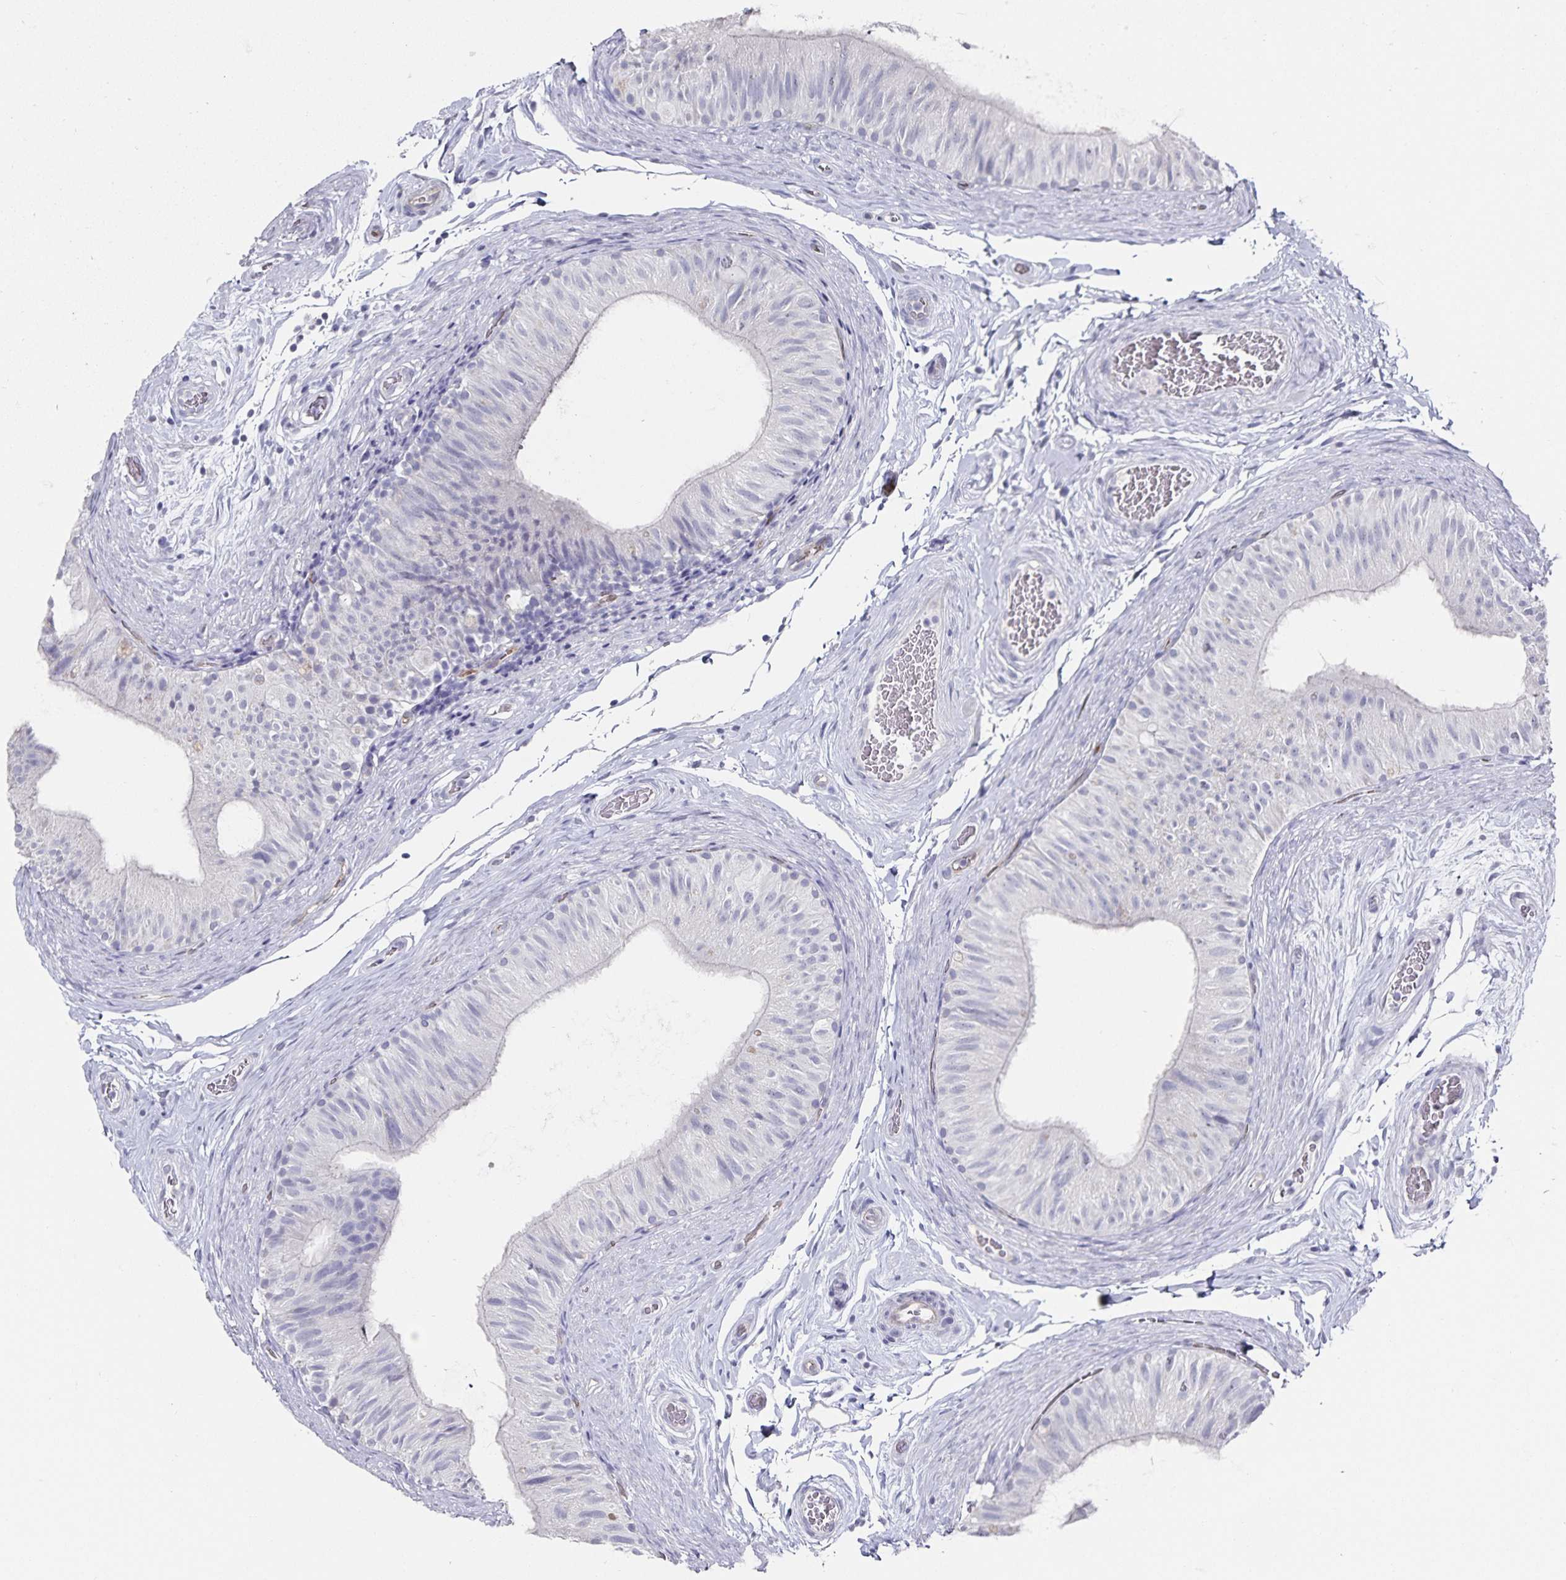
{"staining": {"intensity": "negative", "quantity": "none", "location": "none"}, "tissue": "epididymis", "cell_type": "Glandular cells", "image_type": "normal", "snomed": [{"axis": "morphology", "description": "Normal tissue, NOS"}, {"axis": "topography", "description": "Epididymis, spermatic cord, NOS"}, {"axis": "topography", "description": "Epididymis"}], "caption": "Immunohistochemistry image of normal epididymis: human epididymis stained with DAB exhibits no significant protein expression in glandular cells. (DAB immunohistochemistry with hematoxylin counter stain).", "gene": "PODXL", "patient": {"sex": "male", "age": 31}}